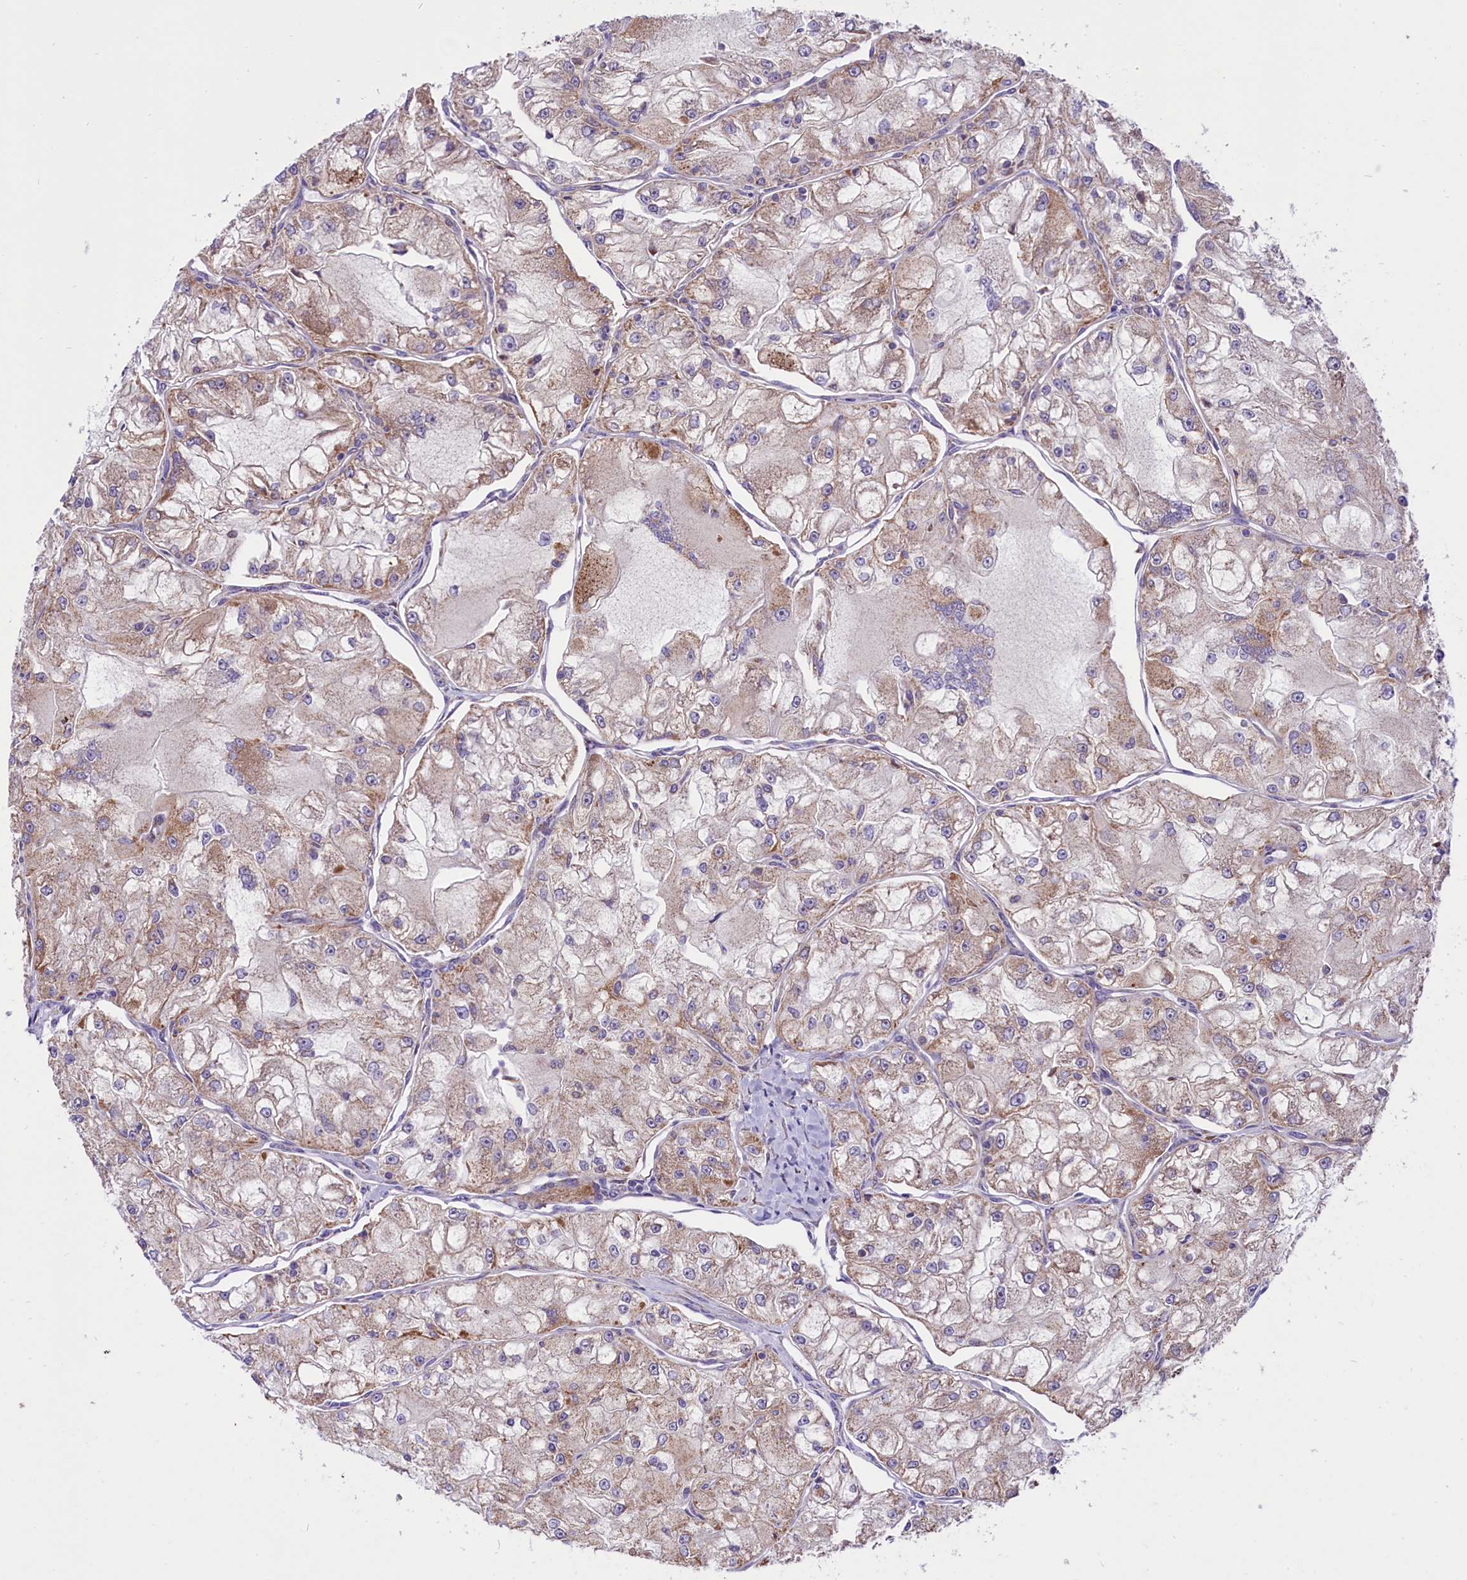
{"staining": {"intensity": "weak", "quantity": ">75%", "location": "cytoplasmic/membranous"}, "tissue": "renal cancer", "cell_type": "Tumor cells", "image_type": "cancer", "snomed": [{"axis": "morphology", "description": "Adenocarcinoma, NOS"}, {"axis": "topography", "description": "Kidney"}], "caption": "Immunohistochemical staining of renal adenocarcinoma shows low levels of weak cytoplasmic/membranous protein positivity in approximately >75% of tumor cells.", "gene": "PTPRU", "patient": {"sex": "female", "age": 72}}